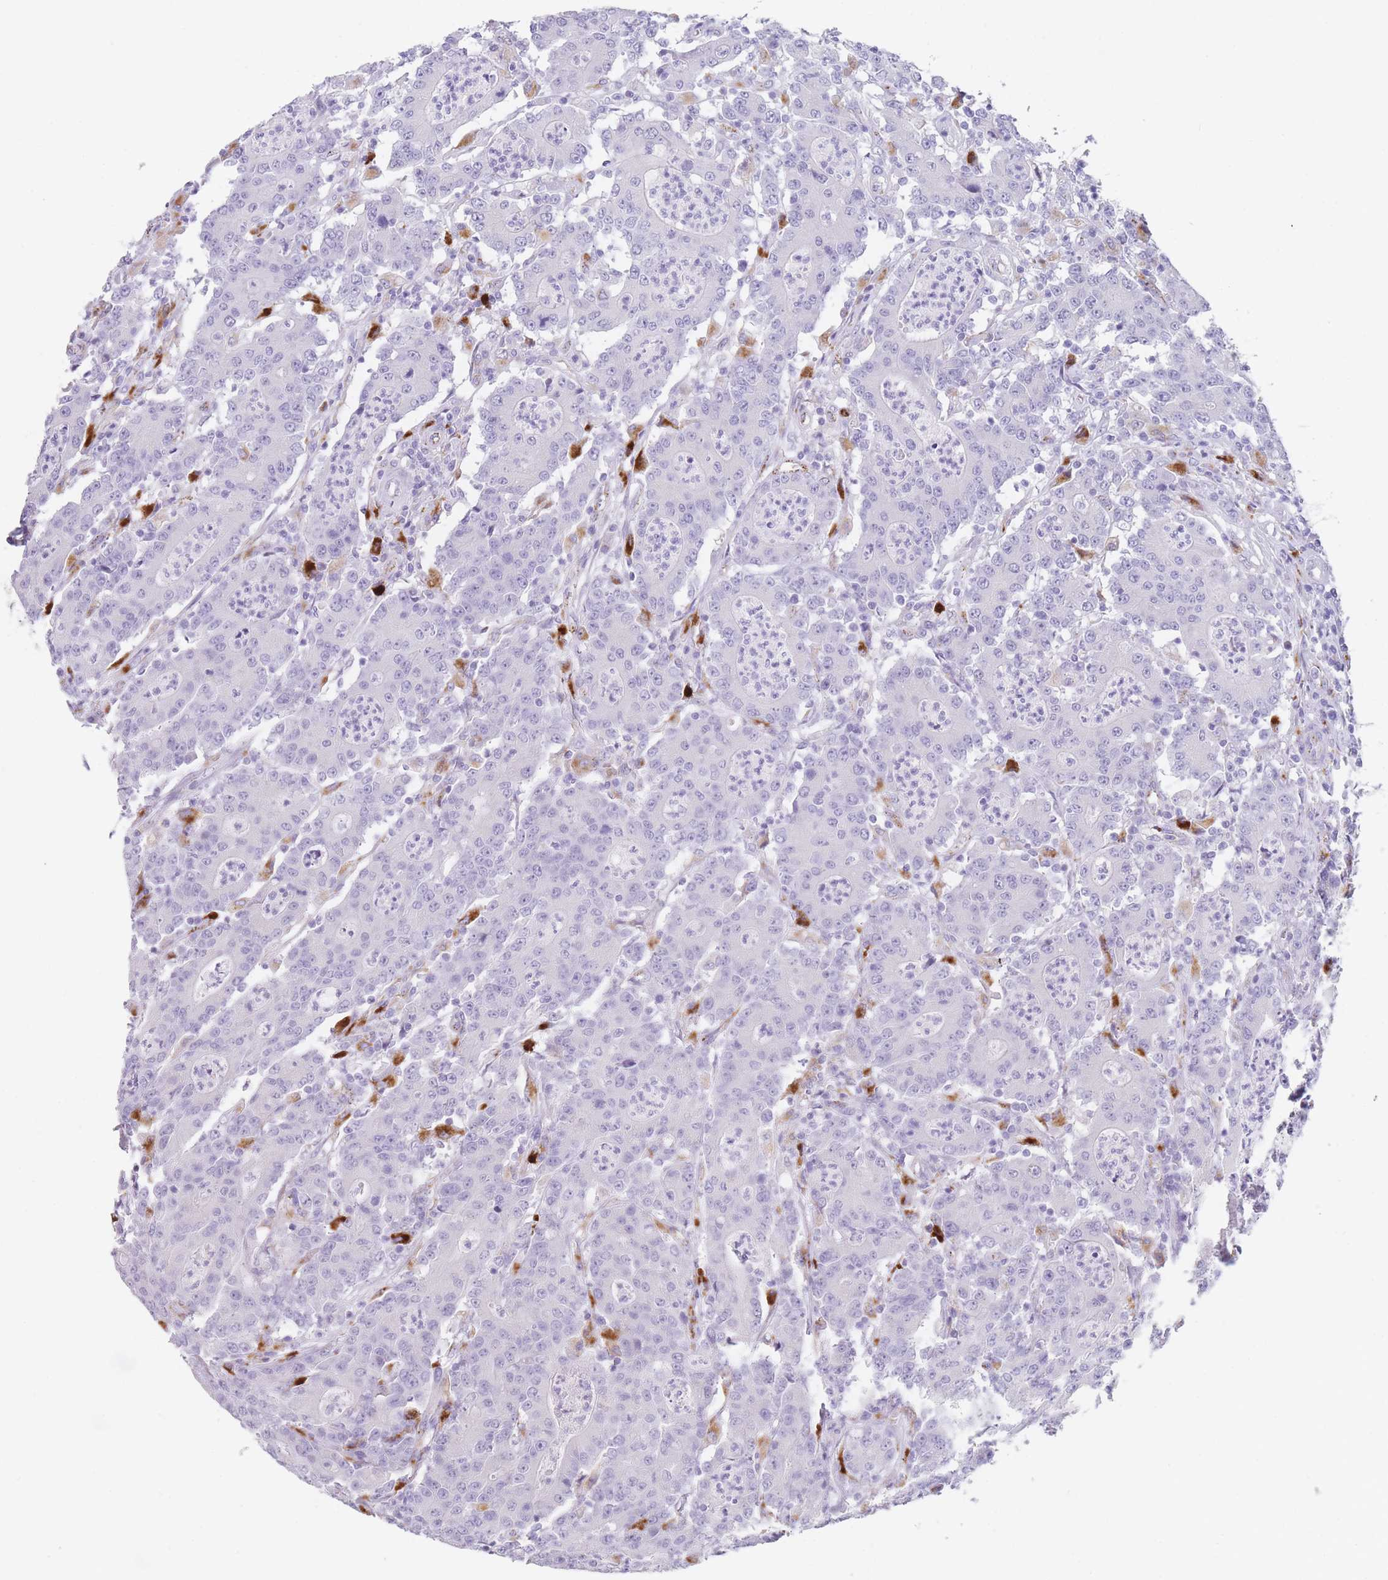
{"staining": {"intensity": "negative", "quantity": "none", "location": "none"}, "tissue": "colorectal cancer", "cell_type": "Tumor cells", "image_type": "cancer", "snomed": [{"axis": "morphology", "description": "Adenocarcinoma, NOS"}, {"axis": "topography", "description": "Colon"}], "caption": "The photomicrograph reveals no staining of tumor cells in colorectal cancer. (Immunohistochemistry (ihc), brightfield microscopy, high magnification).", "gene": "RHO", "patient": {"sex": "male", "age": 83}}